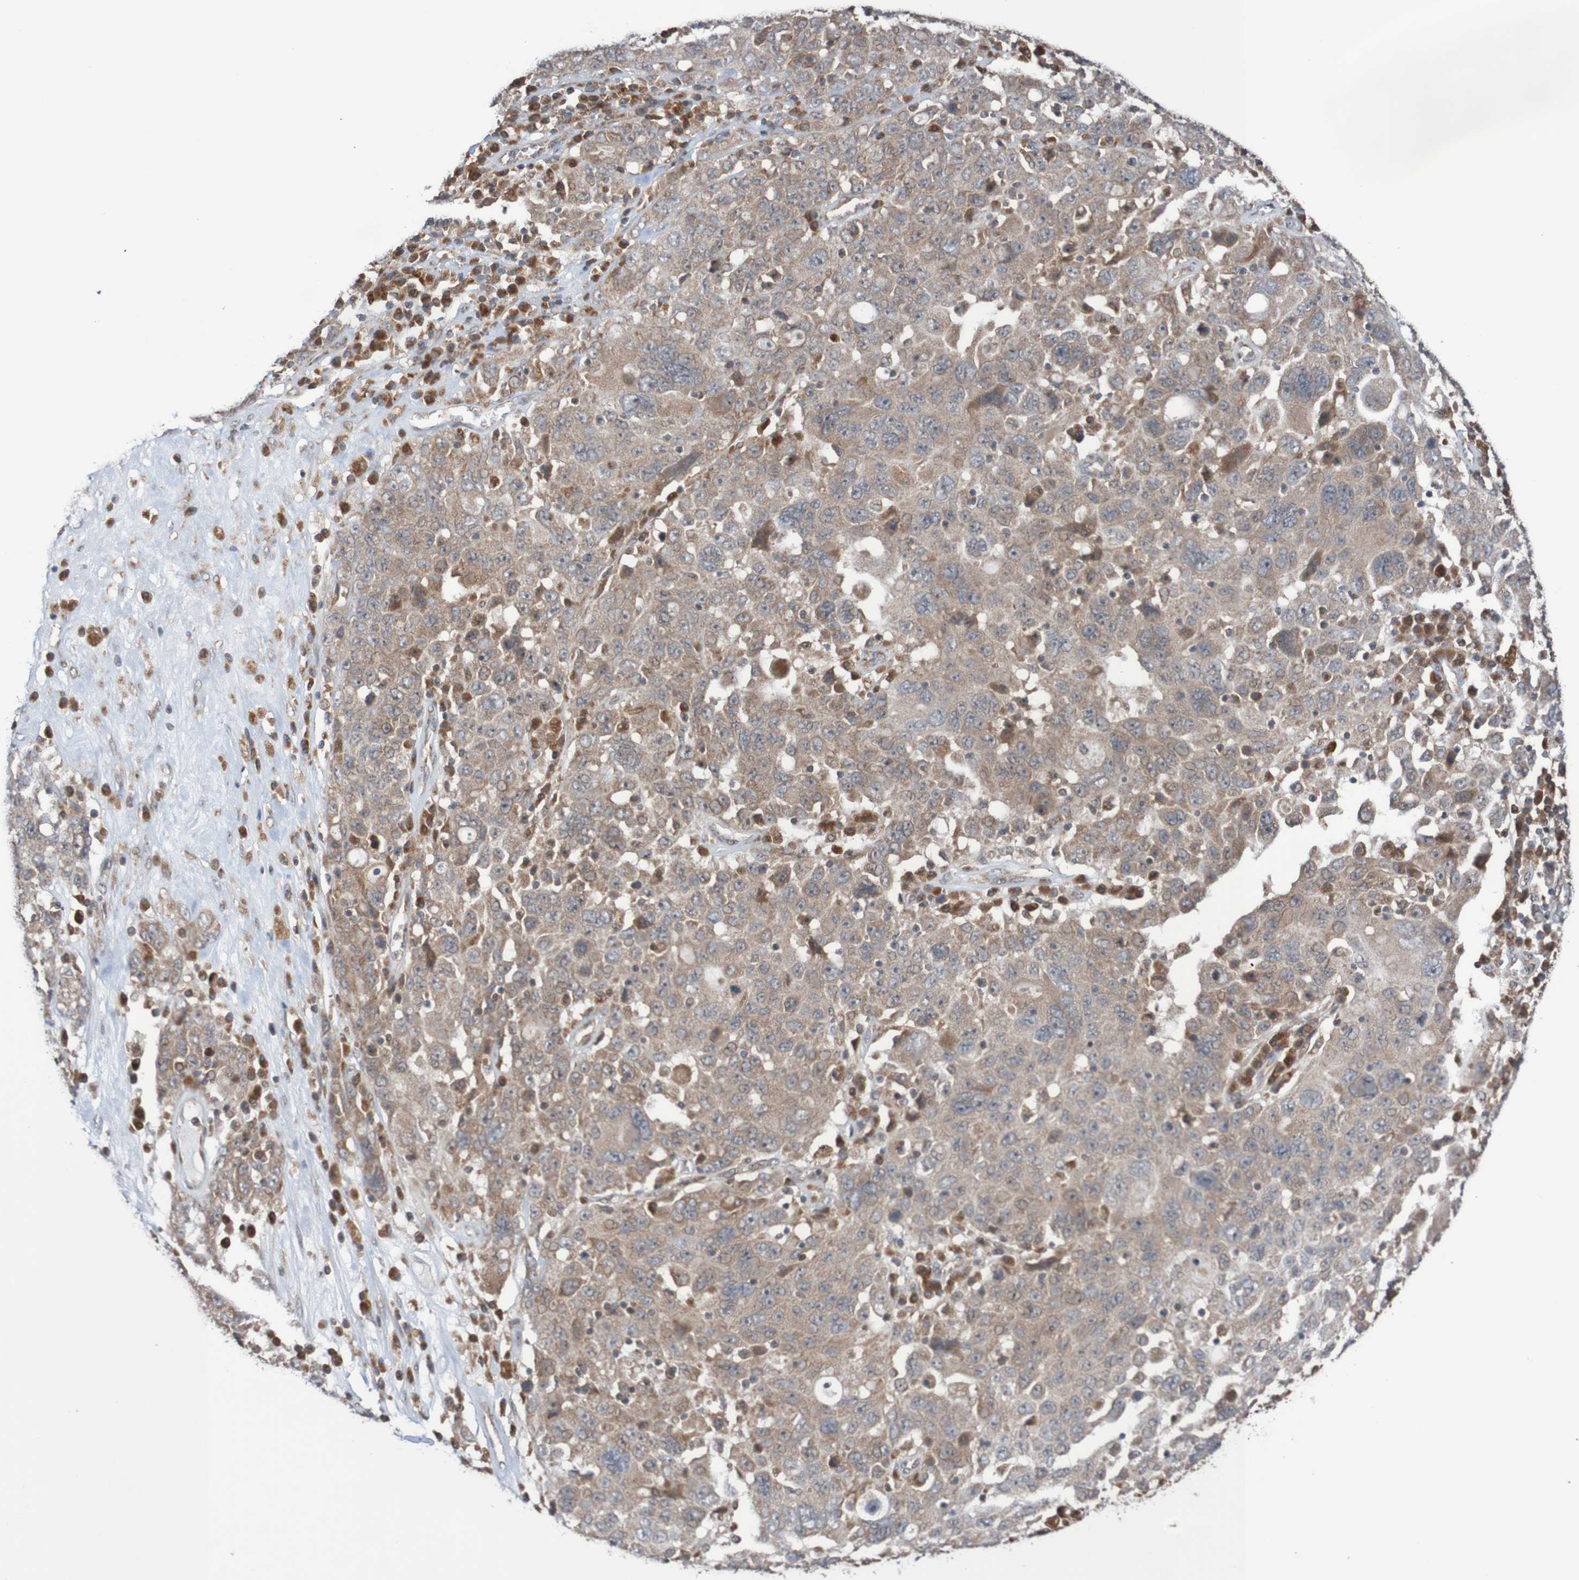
{"staining": {"intensity": "moderate", "quantity": ">75%", "location": "cytoplasmic/membranous"}, "tissue": "ovarian cancer", "cell_type": "Tumor cells", "image_type": "cancer", "snomed": [{"axis": "morphology", "description": "Carcinoma, endometroid"}, {"axis": "topography", "description": "Ovary"}], "caption": "High-power microscopy captured an immunohistochemistry histopathology image of ovarian endometroid carcinoma, revealing moderate cytoplasmic/membranous staining in about >75% of tumor cells.", "gene": "PHPT1", "patient": {"sex": "female", "age": 62}}